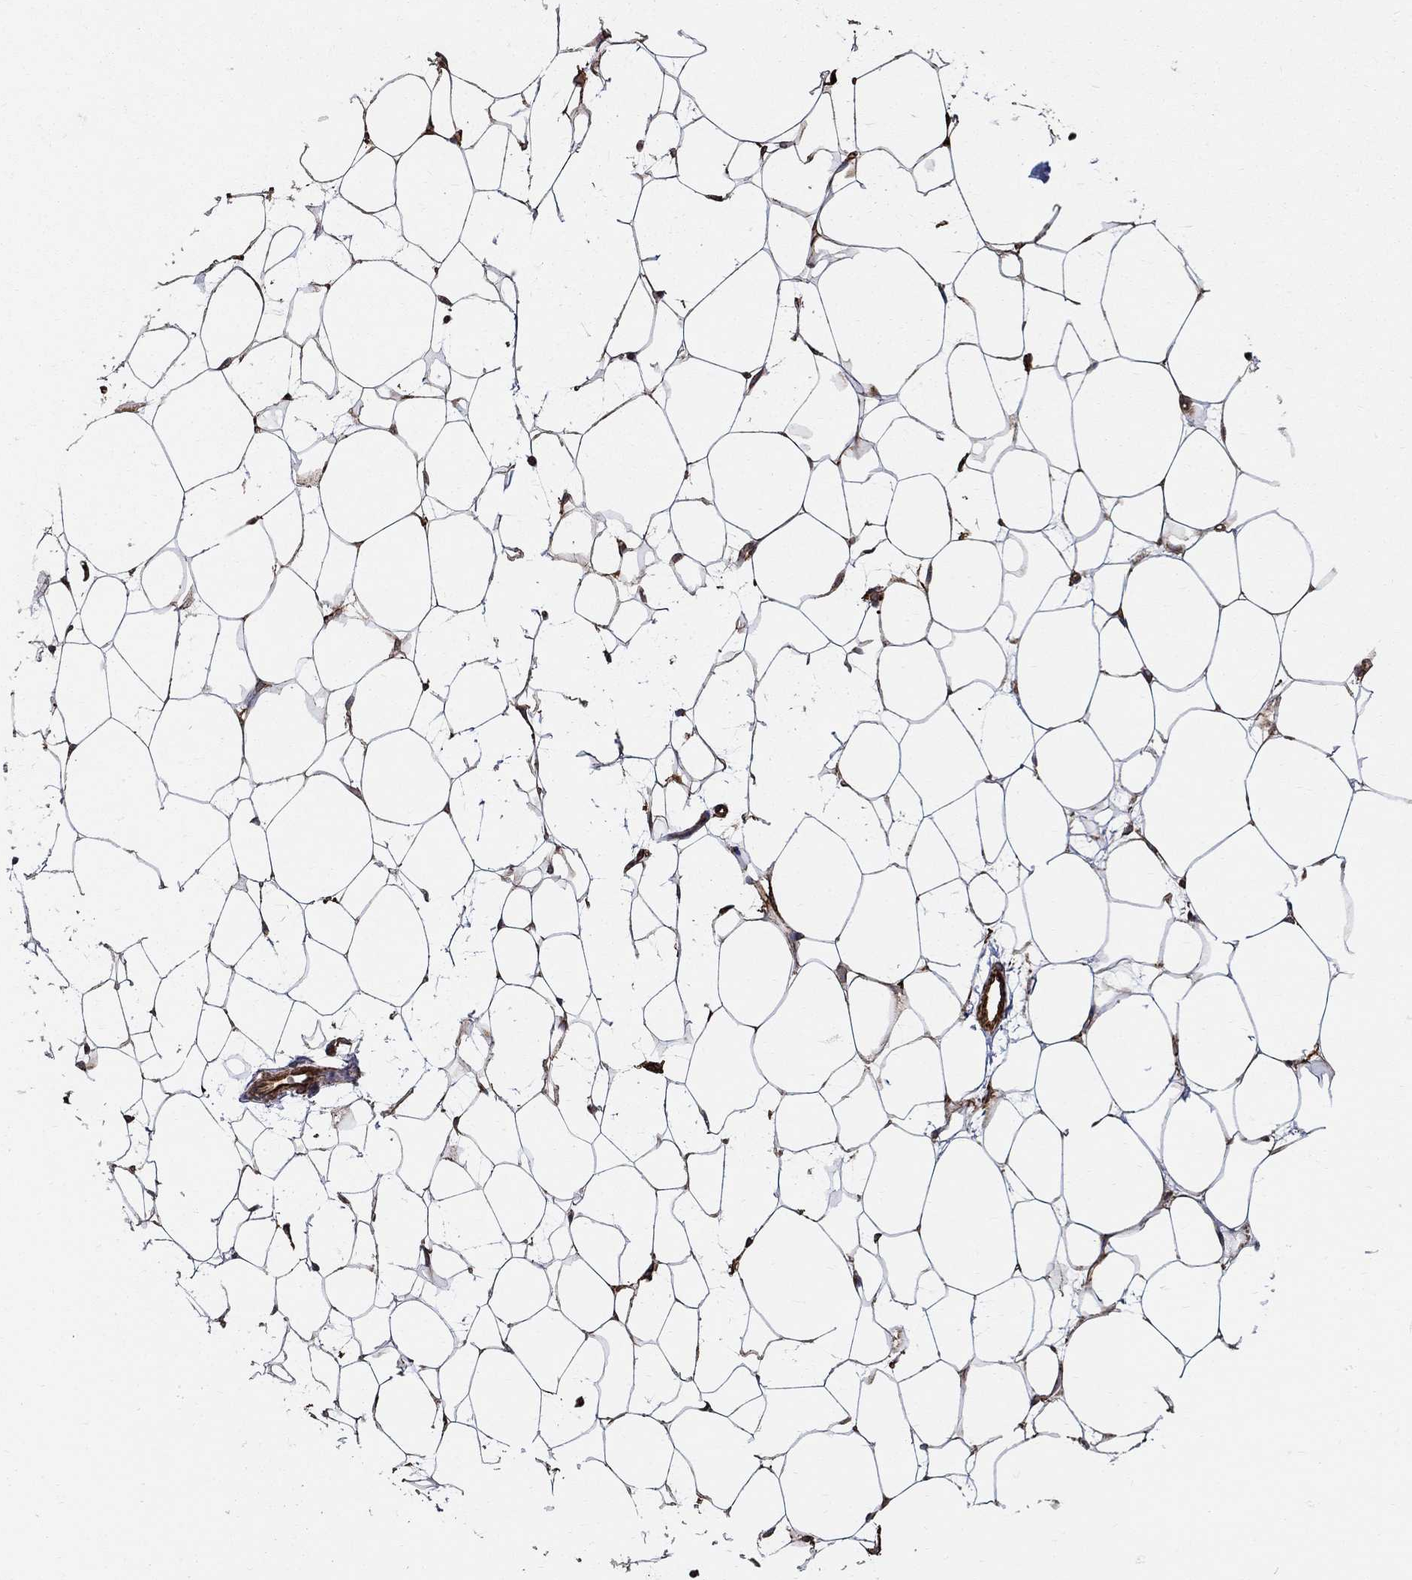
{"staining": {"intensity": "weak", "quantity": "25%-75%", "location": "cytoplasmic/membranous"}, "tissue": "breast", "cell_type": "Adipocytes", "image_type": "normal", "snomed": [{"axis": "morphology", "description": "Normal tissue, NOS"}, {"axis": "topography", "description": "Breast"}], "caption": "IHC of normal human breast displays low levels of weak cytoplasmic/membranous positivity in approximately 25%-75% of adipocytes. The protein of interest is stained brown, and the nuclei are stained in blue (DAB IHC with brightfield microscopy, high magnification).", "gene": "NPHP1", "patient": {"sex": "female", "age": 37}}